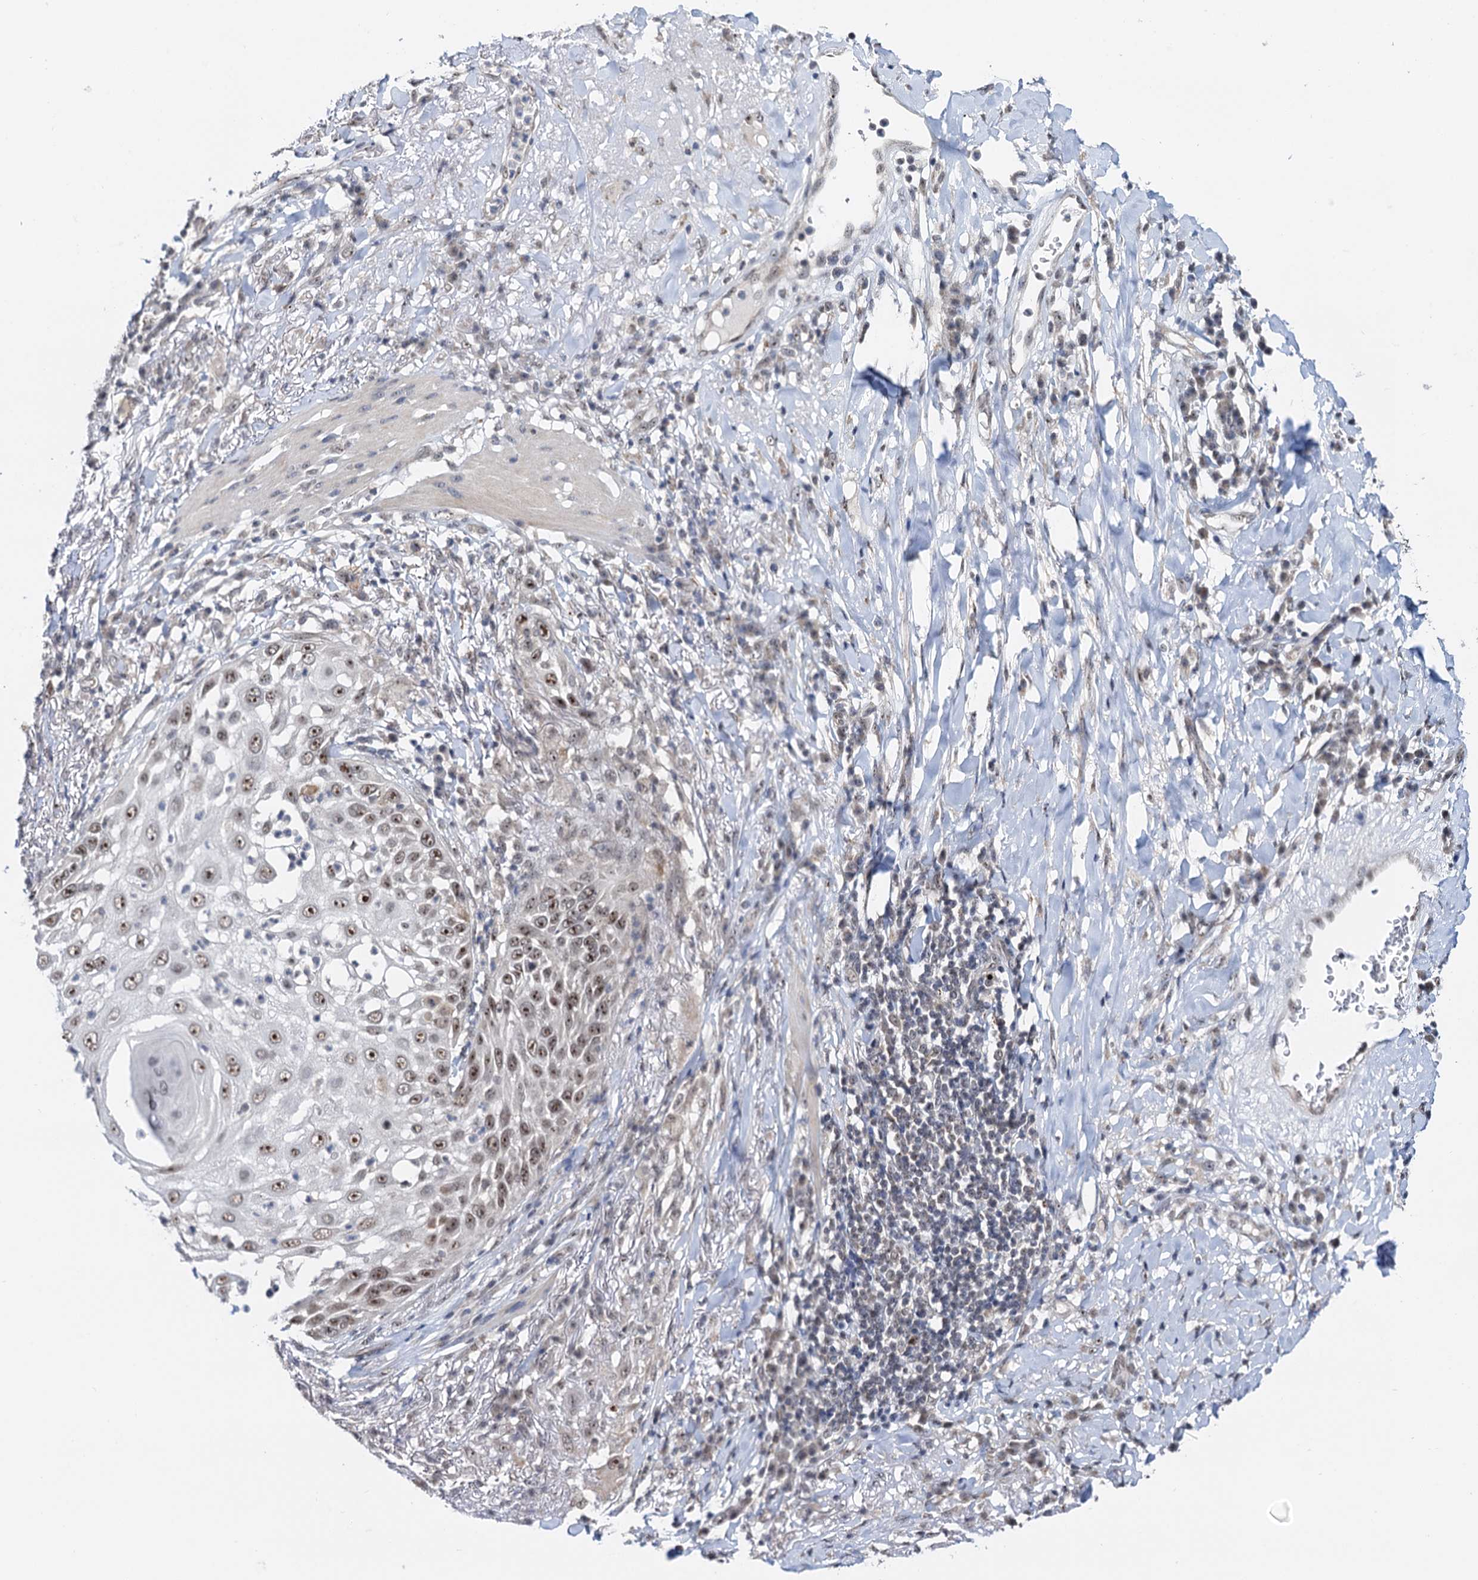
{"staining": {"intensity": "moderate", "quantity": ">75%", "location": "nuclear"}, "tissue": "skin cancer", "cell_type": "Tumor cells", "image_type": "cancer", "snomed": [{"axis": "morphology", "description": "Squamous cell carcinoma, NOS"}, {"axis": "topography", "description": "Skin"}], "caption": "Immunohistochemical staining of human squamous cell carcinoma (skin) demonstrates medium levels of moderate nuclear protein staining in approximately >75% of tumor cells.", "gene": "NAT10", "patient": {"sex": "female", "age": 44}}